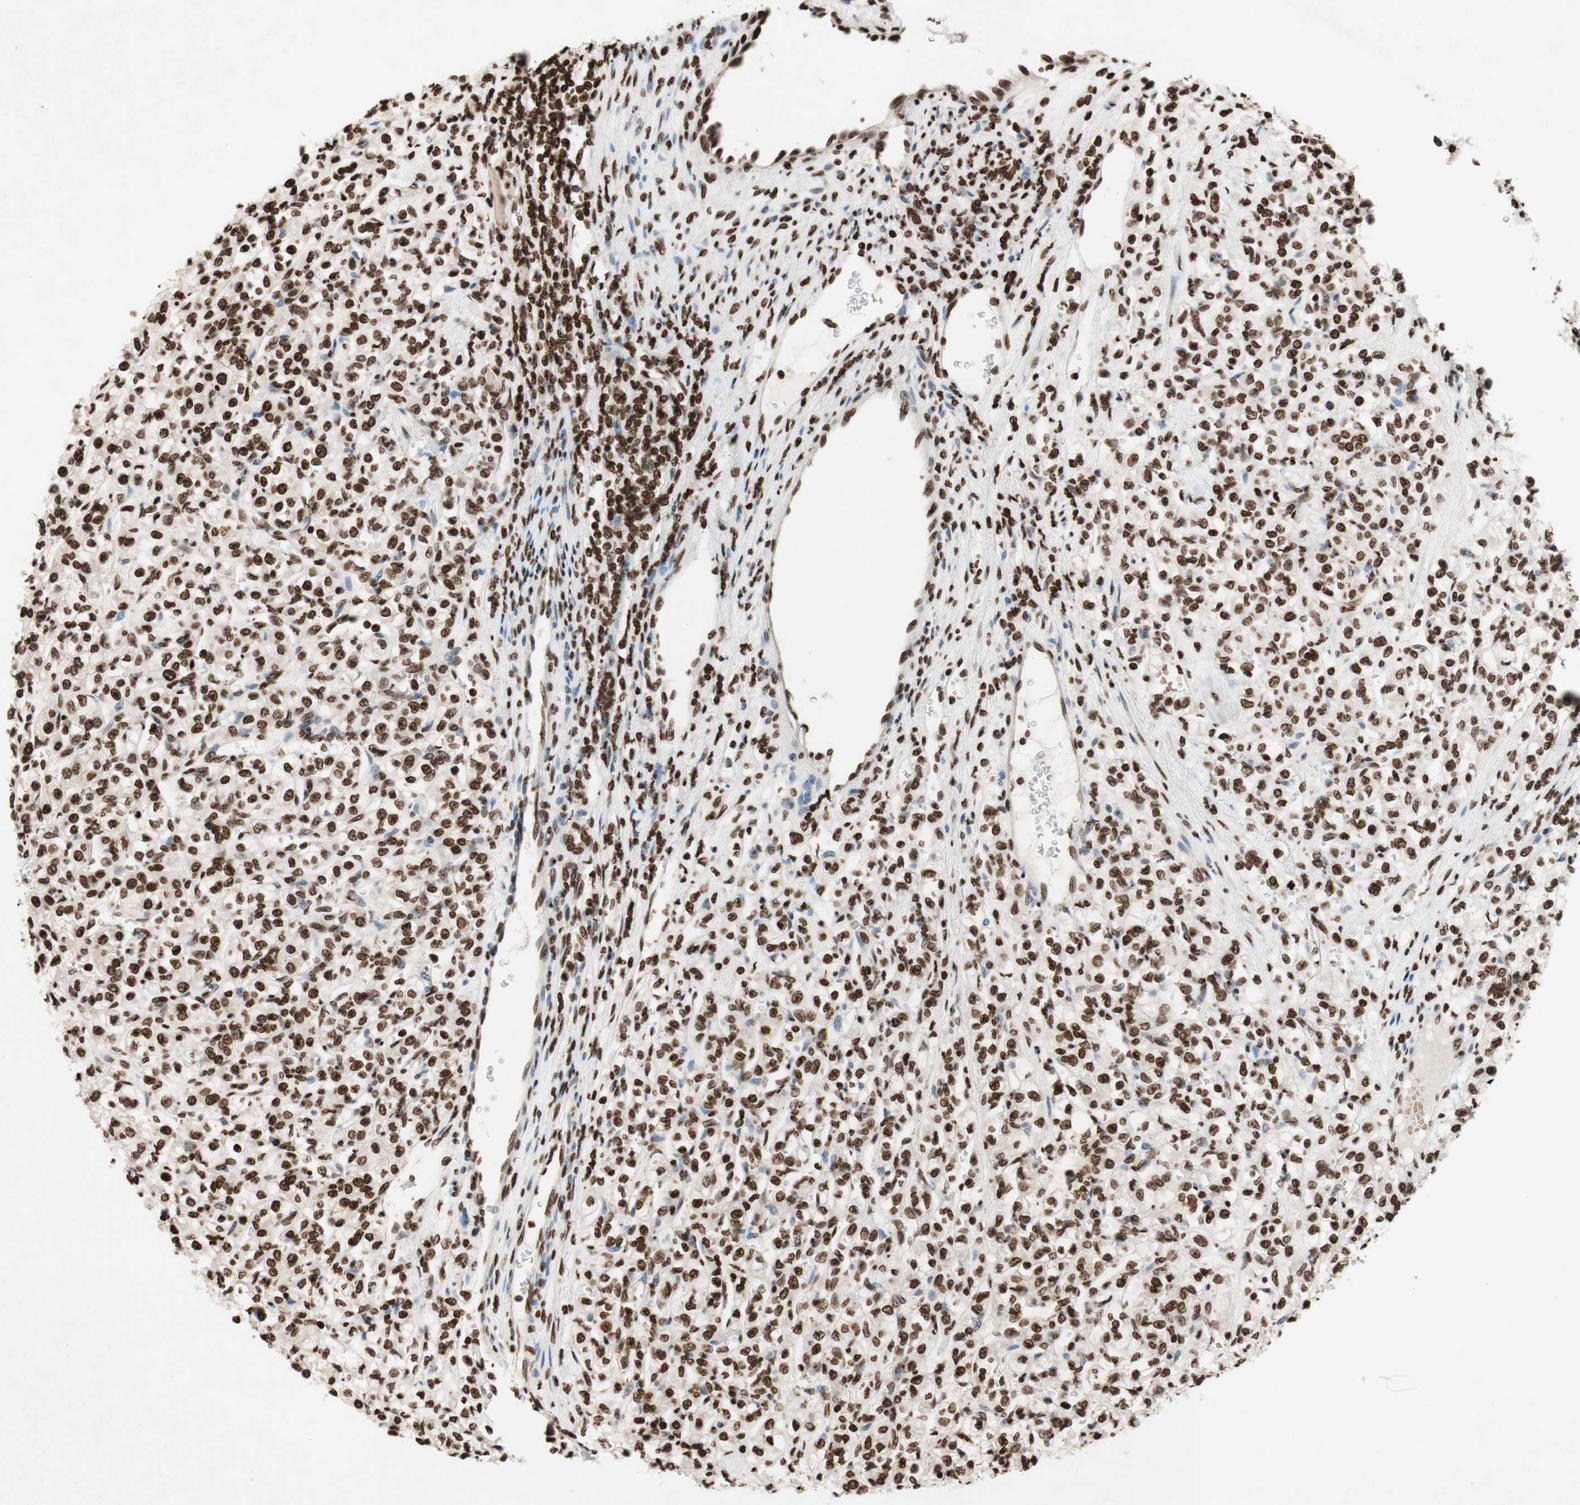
{"staining": {"intensity": "strong", "quantity": ">75%", "location": "nuclear"}, "tissue": "renal cancer", "cell_type": "Tumor cells", "image_type": "cancer", "snomed": [{"axis": "morphology", "description": "Adenocarcinoma, NOS"}, {"axis": "topography", "description": "Kidney"}], "caption": "Strong nuclear staining is appreciated in about >75% of tumor cells in adenocarcinoma (renal).", "gene": "NCOA3", "patient": {"sex": "male", "age": 77}}